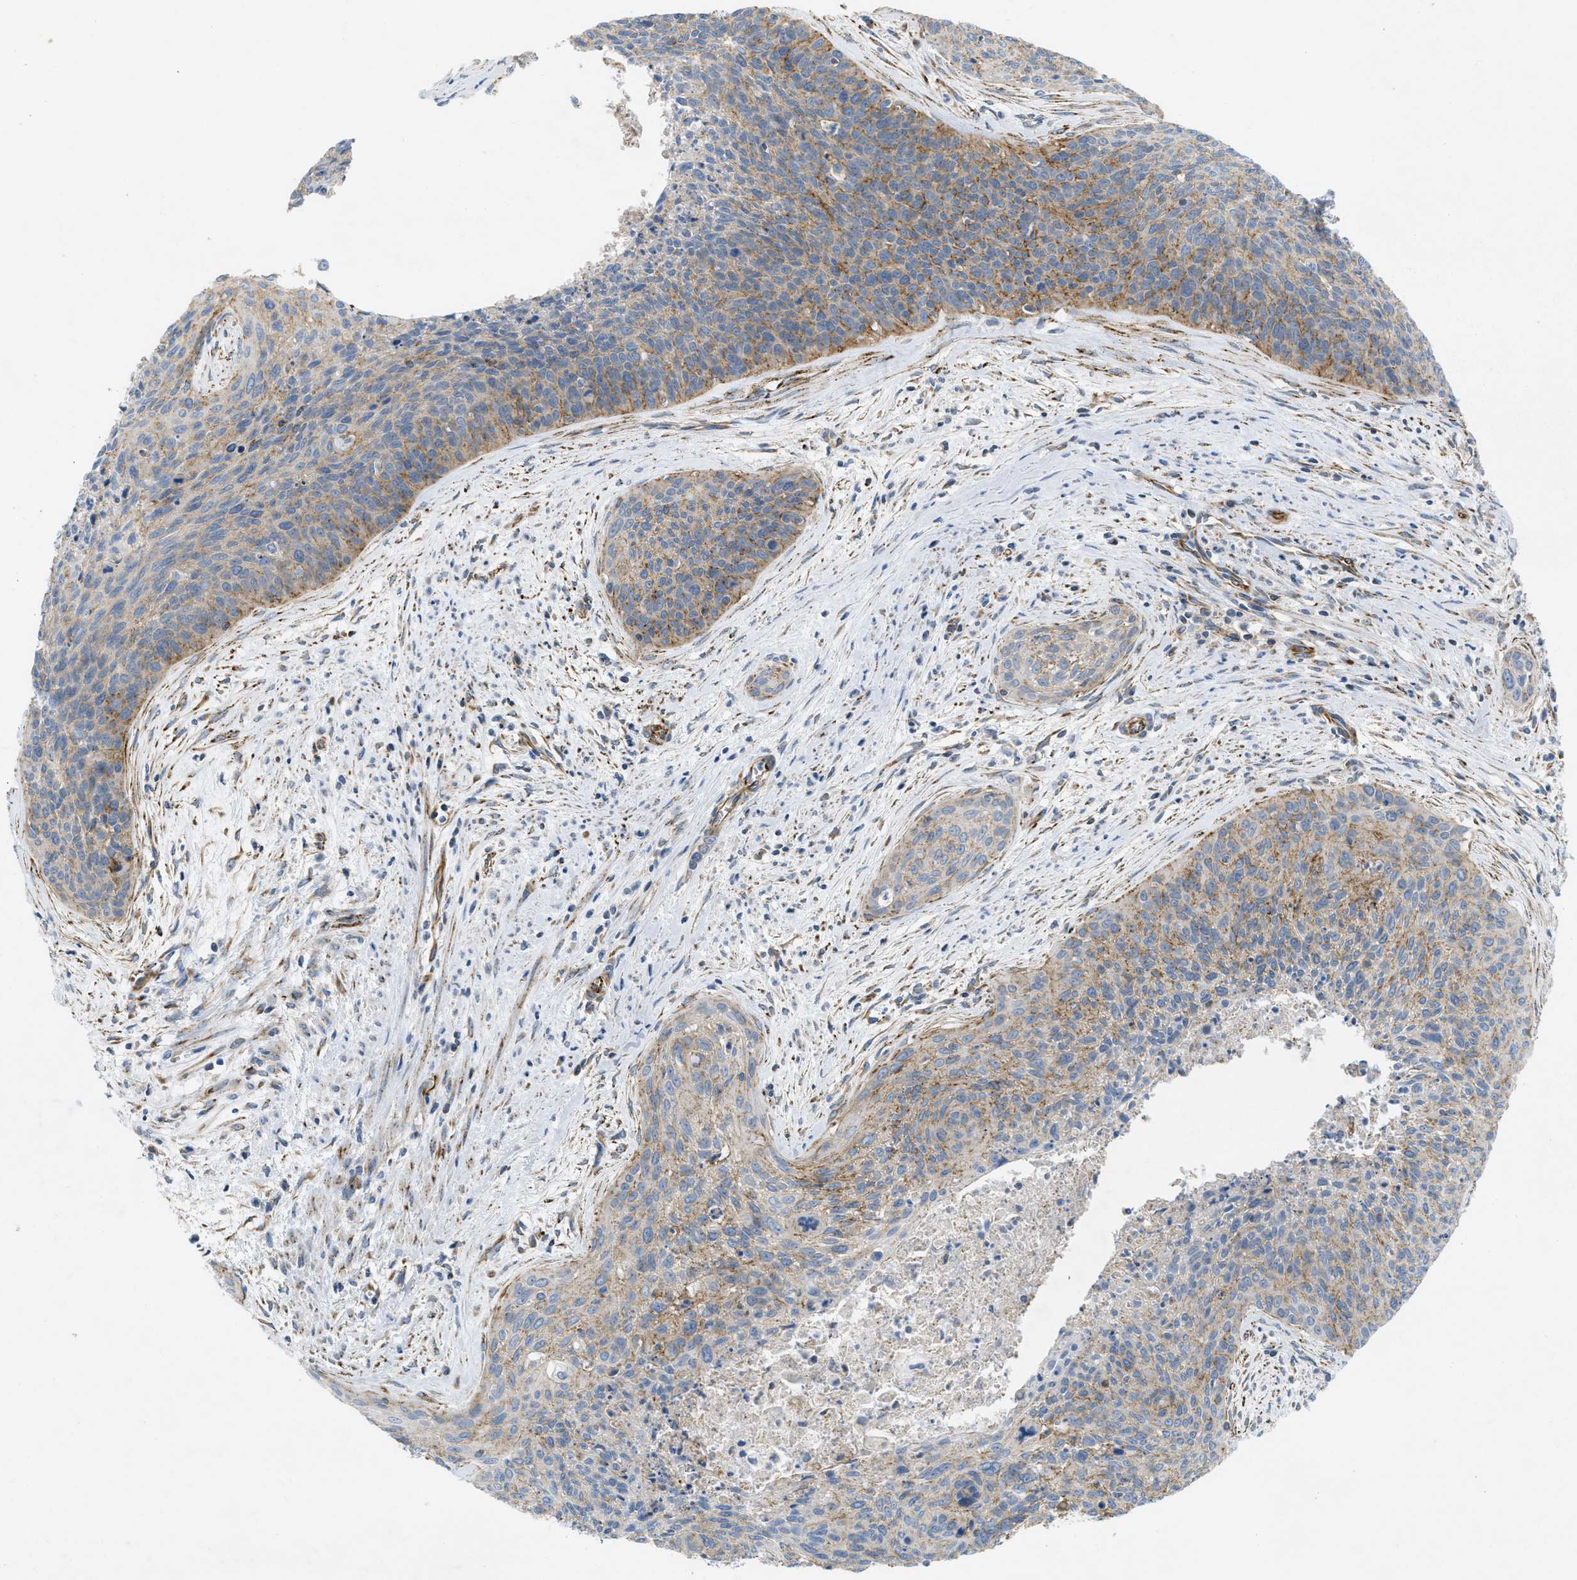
{"staining": {"intensity": "weak", "quantity": "25%-75%", "location": "cytoplasmic/membranous"}, "tissue": "cervical cancer", "cell_type": "Tumor cells", "image_type": "cancer", "snomed": [{"axis": "morphology", "description": "Squamous cell carcinoma, NOS"}, {"axis": "topography", "description": "Cervix"}], "caption": "Brown immunohistochemical staining in human cervical cancer demonstrates weak cytoplasmic/membranous expression in about 25%-75% of tumor cells.", "gene": "BTN3A1", "patient": {"sex": "female", "age": 55}}